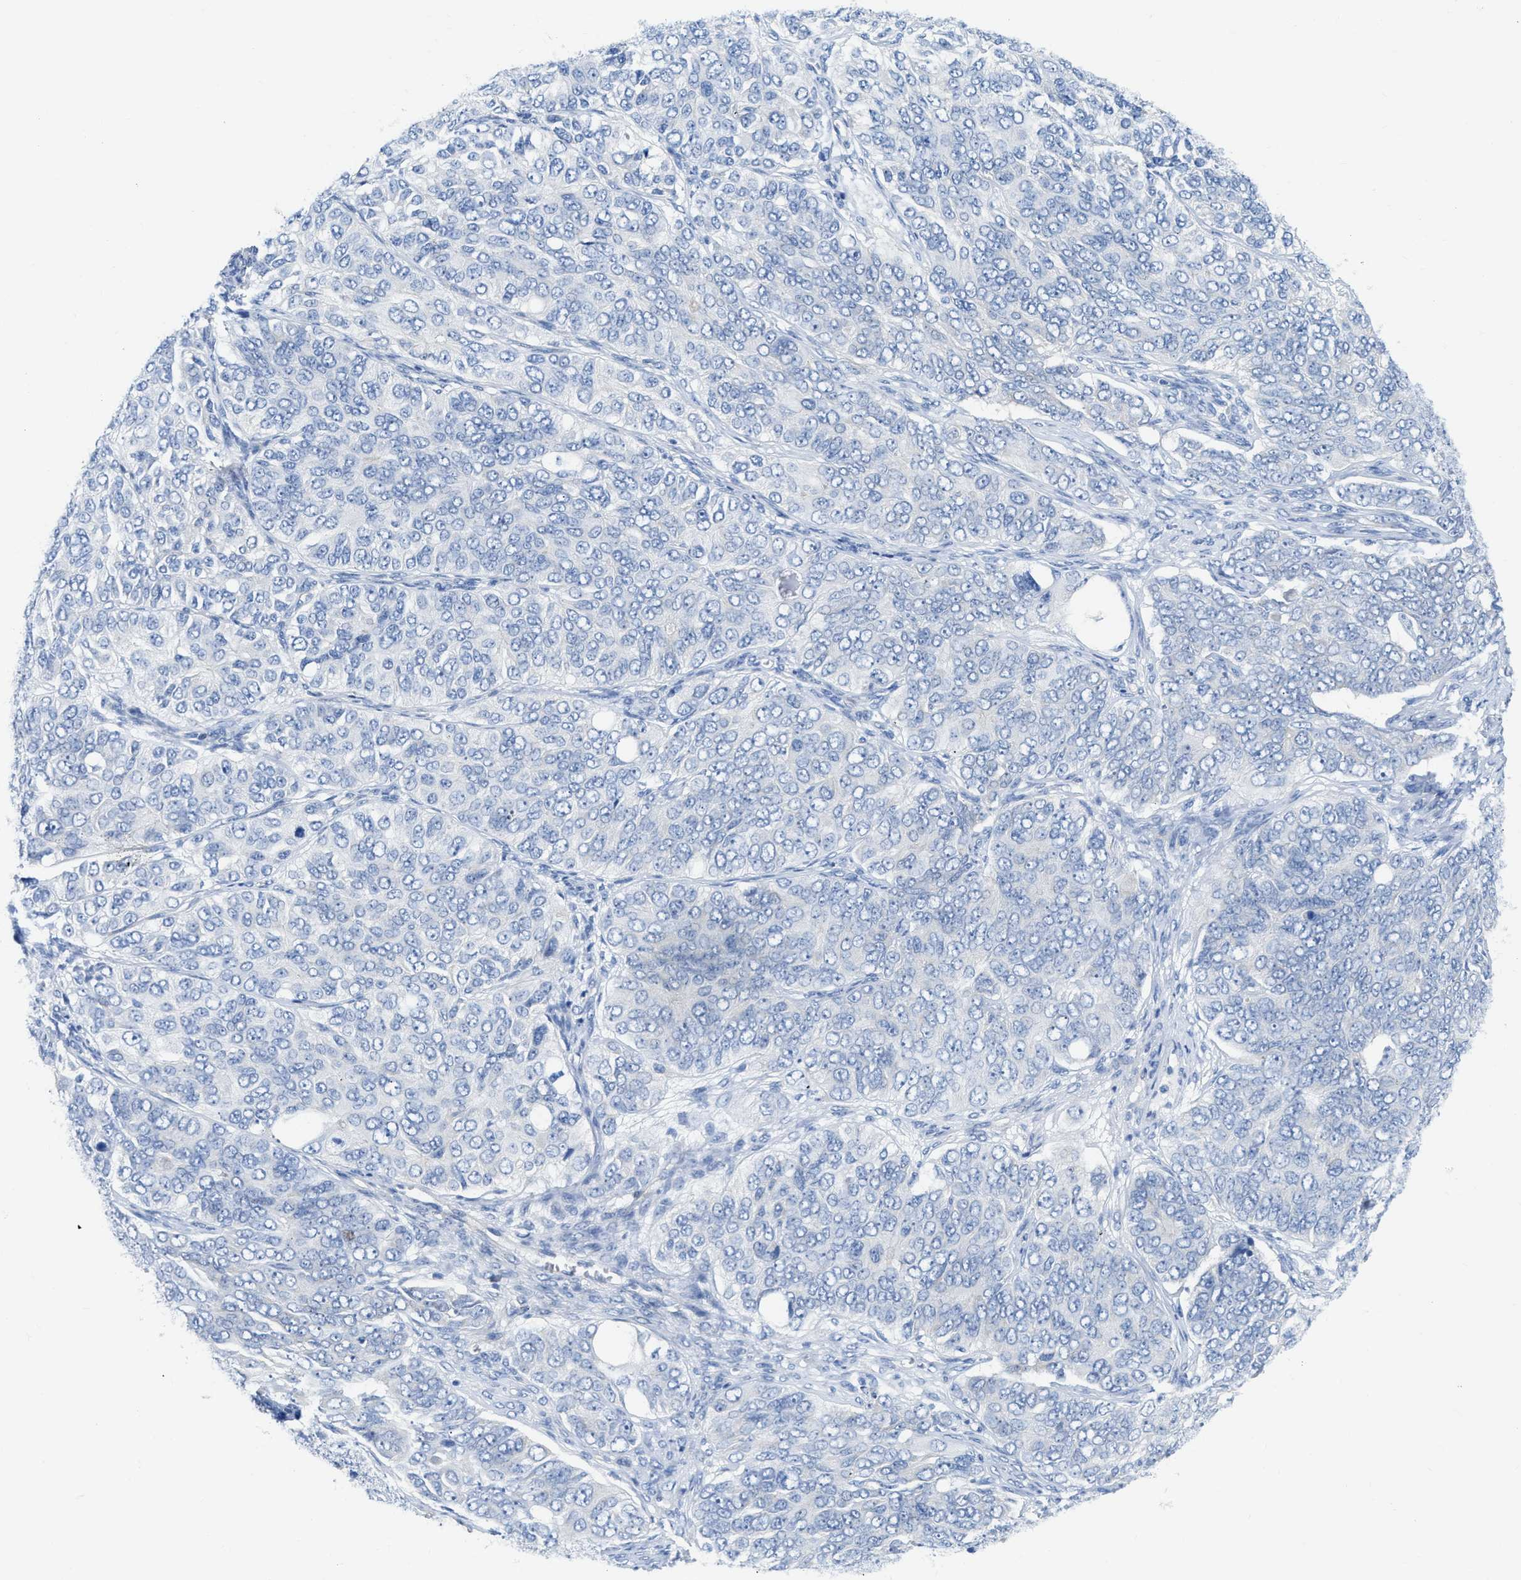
{"staining": {"intensity": "negative", "quantity": "none", "location": "none"}, "tissue": "ovarian cancer", "cell_type": "Tumor cells", "image_type": "cancer", "snomed": [{"axis": "morphology", "description": "Carcinoma, endometroid"}, {"axis": "topography", "description": "Ovary"}], "caption": "The image reveals no staining of tumor cells in ovarian endometroid carcinoma.", "gene": "FHL1", "patient": {"sex": "female", "age": 51}}